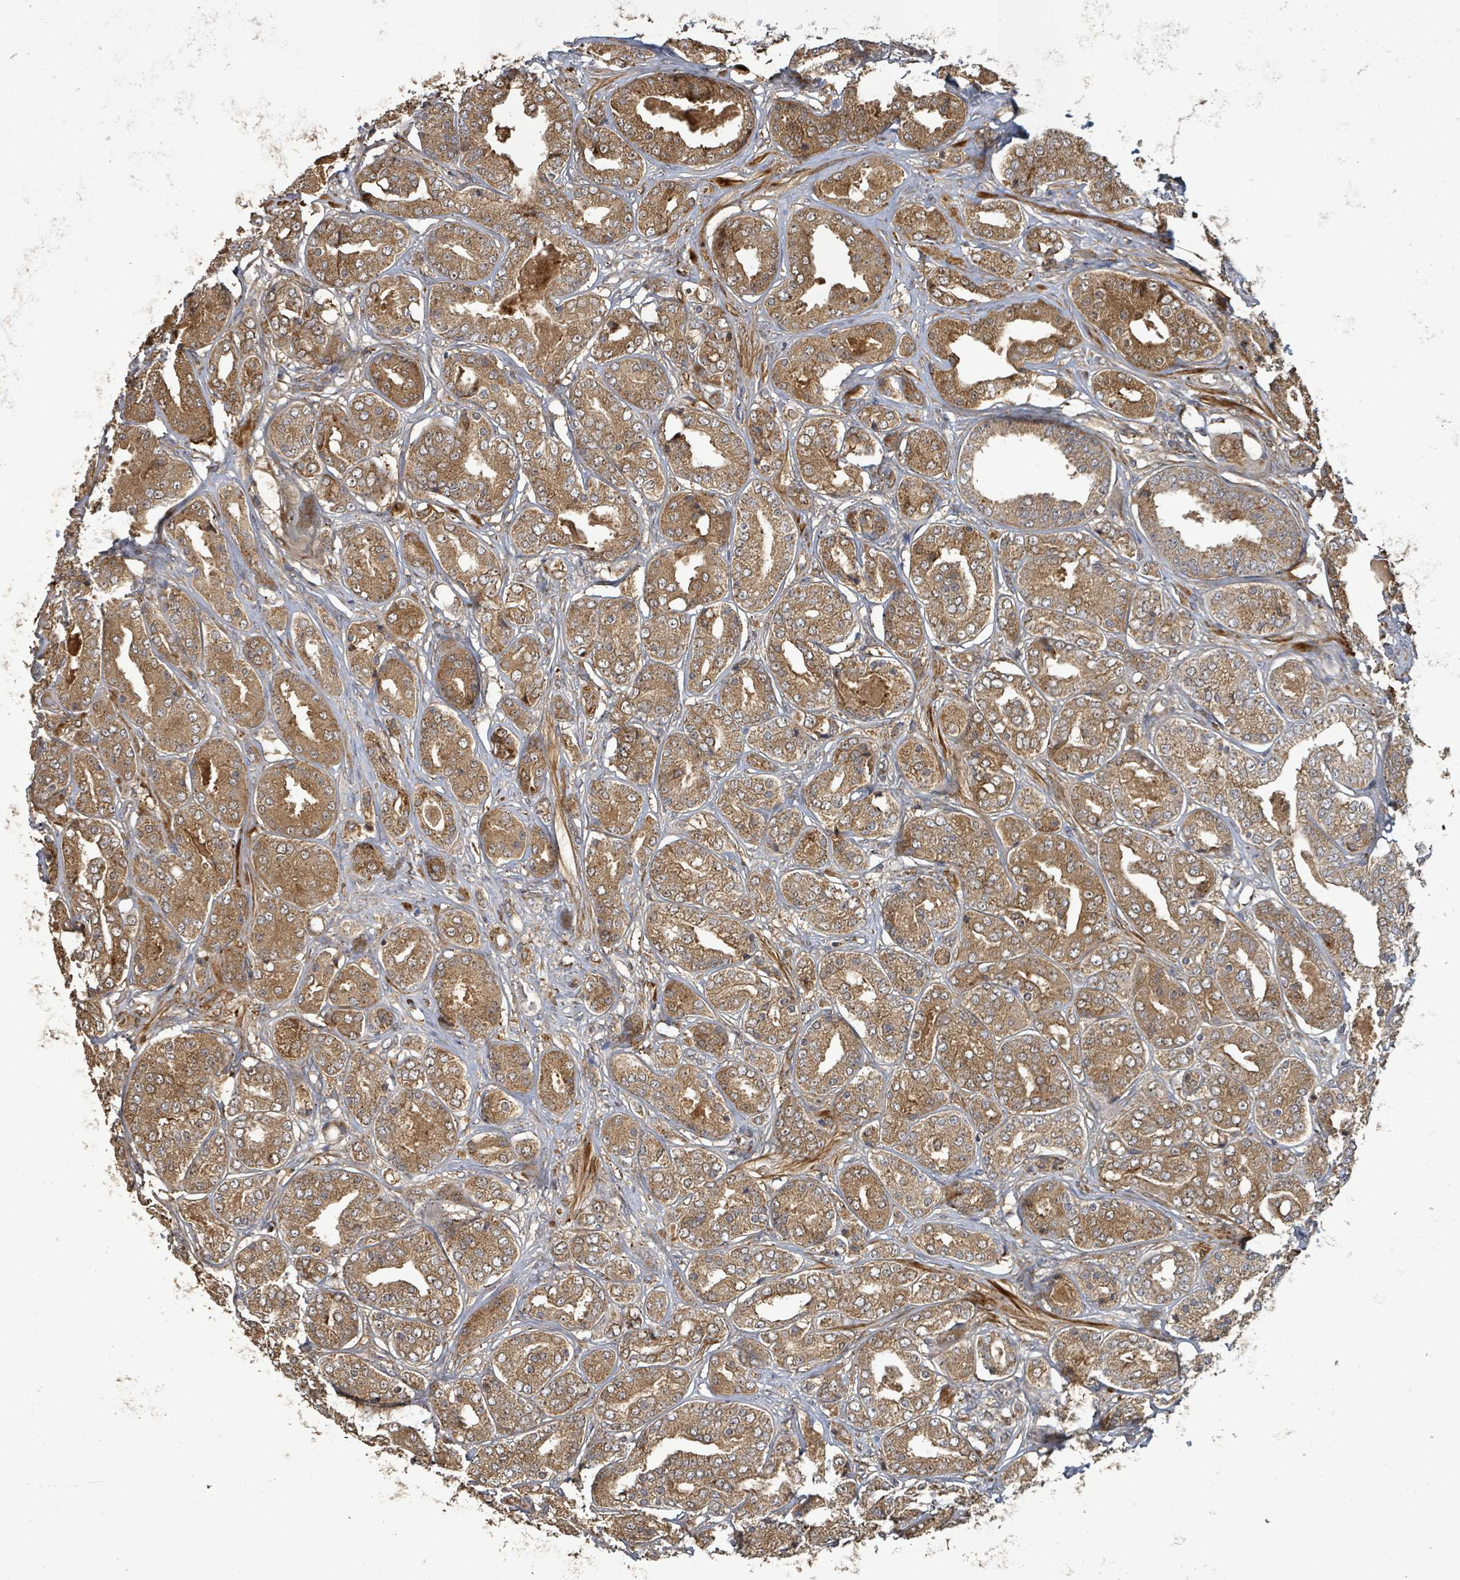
{"staining": {"intensity": "moderate", "quantity": ">75%", "location": "cytoplasmic/membranous"}, "tissue": "prostate cancer", "cell_type": "Tumor cells", "image_type": "cancer", "snomed": [{"axis": "morphology", "description": "Adenocarcinoma, High grade"}, {"axis": "topography", "description": "Prostate"}], "caption": "Immunohistochemistry photomicrograph of neoplastic tissue: human prostate cancer (adenocarcinoma (high-grade)) stained using immunohistochemistry displays medium levels of moderate protein expression localized specifically in the cytoplasmic/membranous of tumor cells, appearing as a cytoplasmic/membranous brown color.", "gene": "STARD4", "patient": {"sex": "male", "age": 63}}